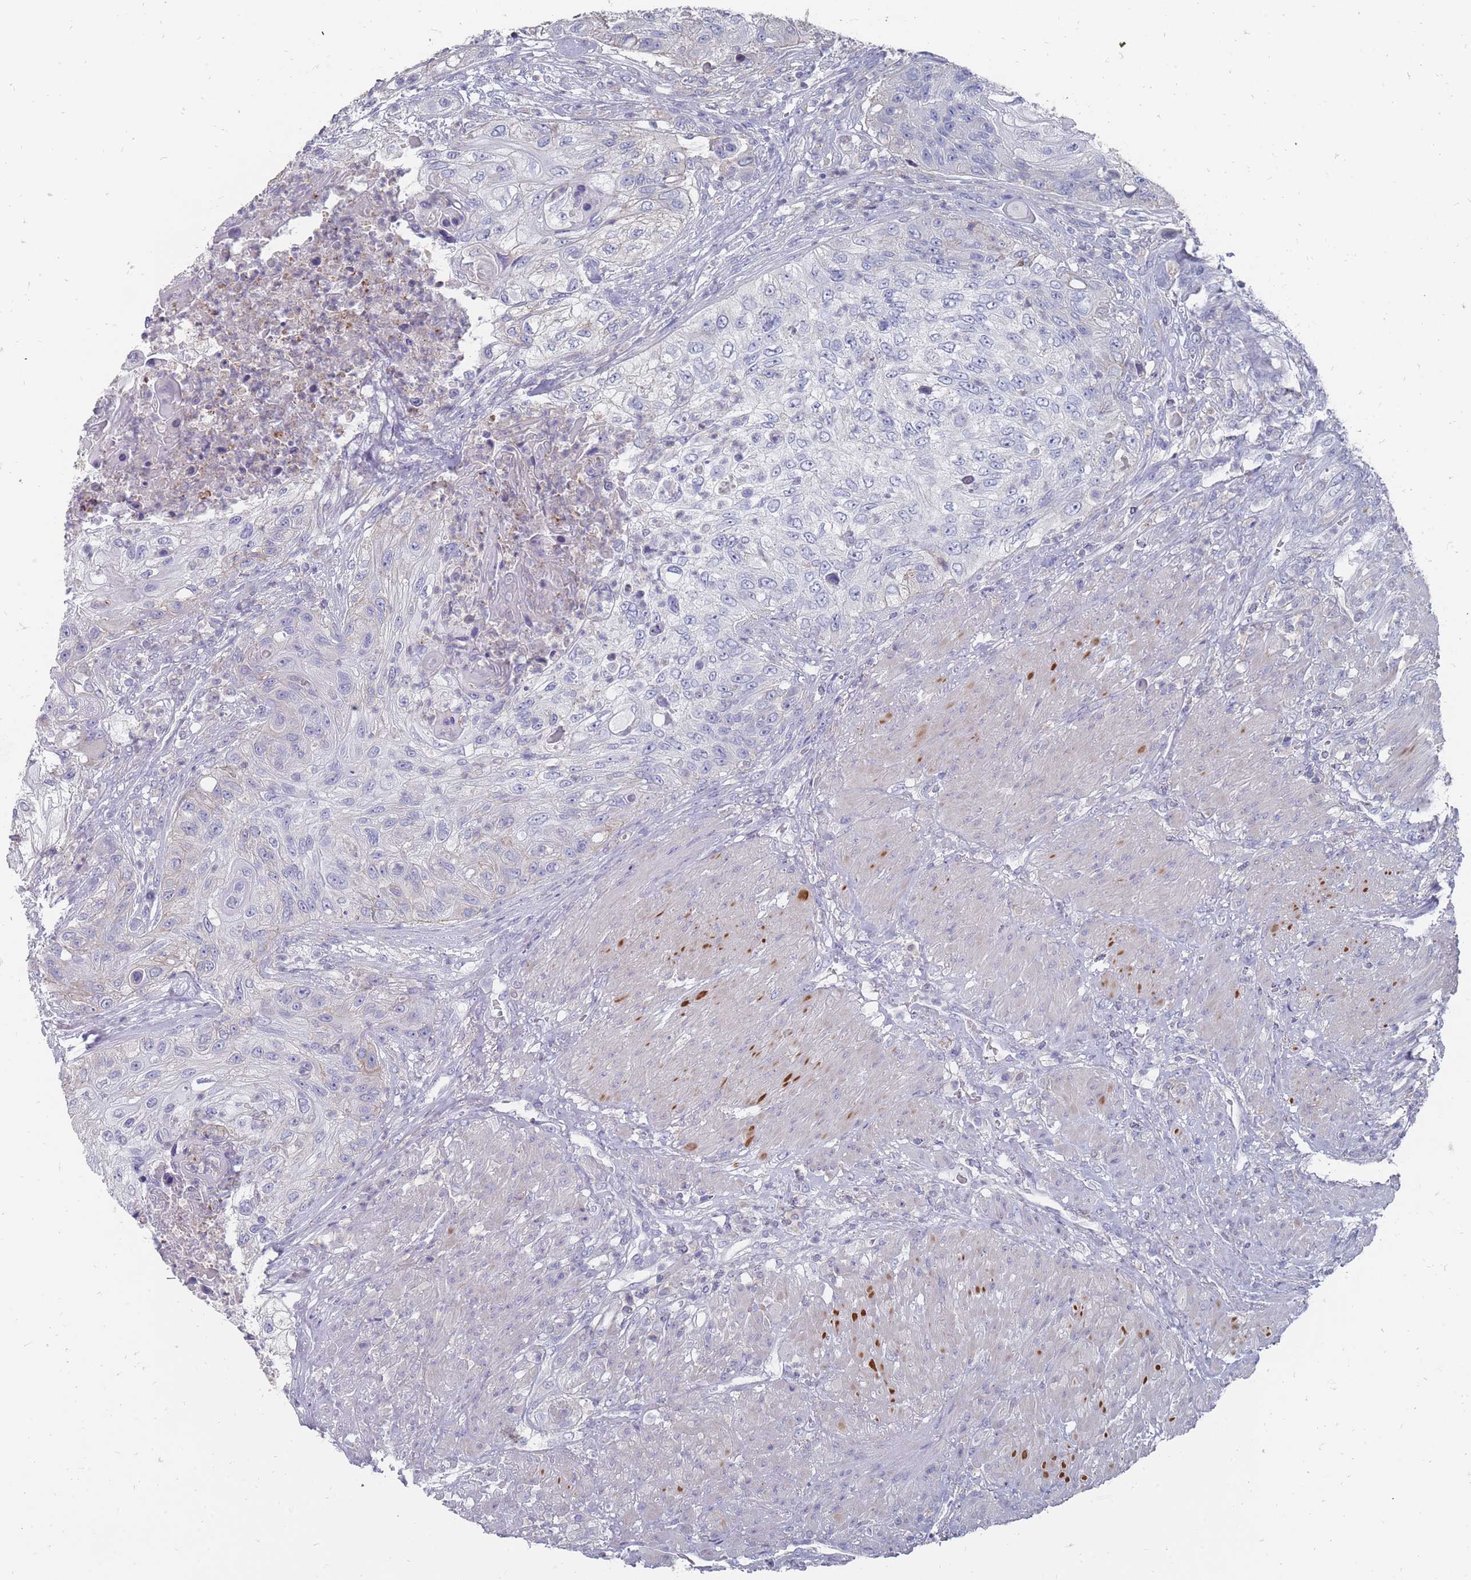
{"staining": {"intensity": "moderate", "quantity": "<25%", "location": "cytoplasmic/membranous"}, "tissue": "urothelial cancer", "cell_type": "Tumor cells", "image_type": "cancer", "snomed": [{"axis": "morphology", "description": "Urothelial carcinoma, High grade"}, {"axis": "topography", "description": "Urinary bladder"}], "caption": "Urothelial cancer was stained to show a protein in brown. There is low levels of moderate cytoplasmic/membranous staining in about <25% of tumor cells.", "gene": "OTULINL", "patient": {"sex": "female", "age": 60}}